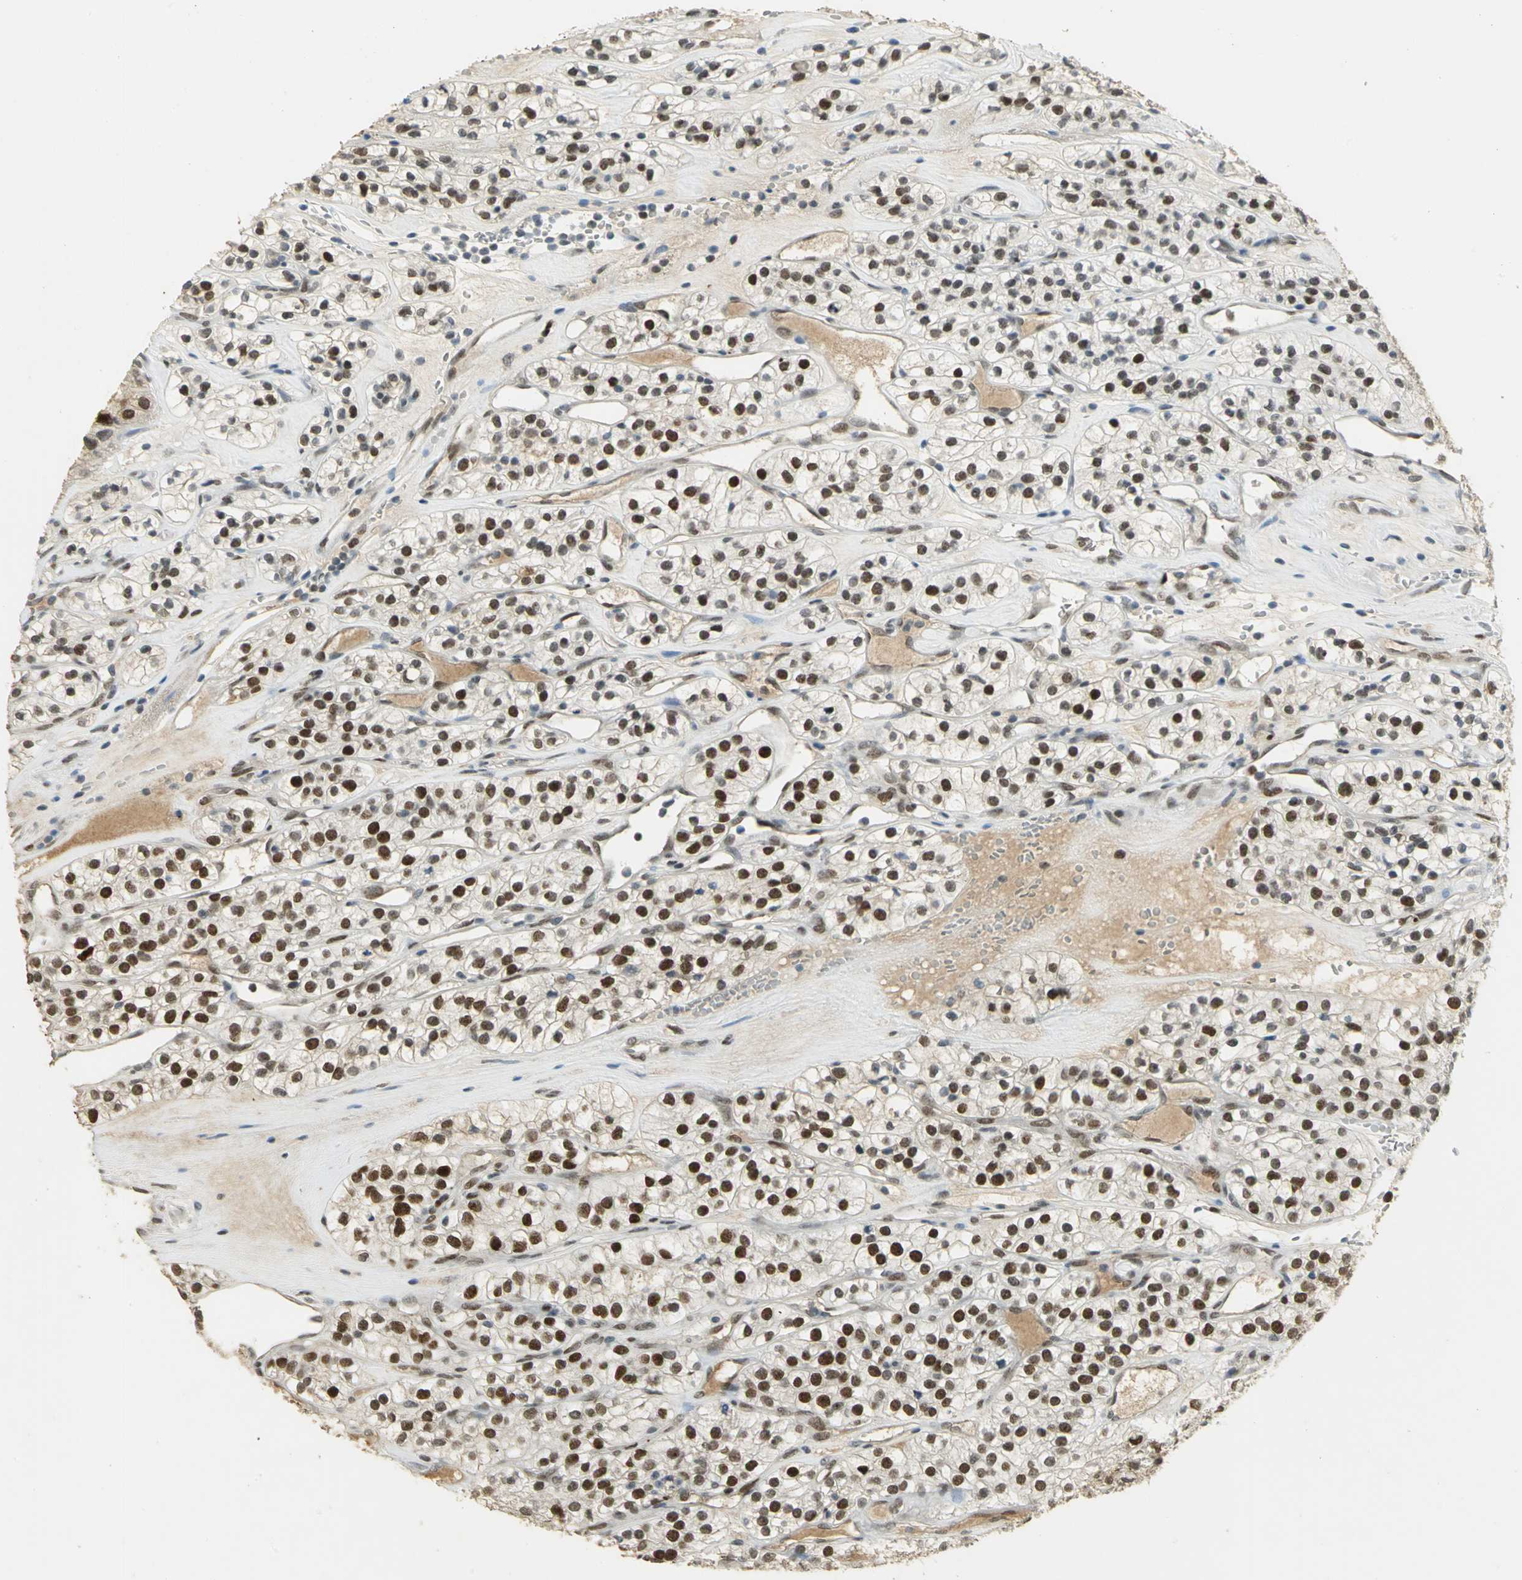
{"staining": {"intensity": "strong", "quantity": "25%-75%", "location": "nuclear"}, "tissue": "renal cancer", "cell_type": "Tumor cells", "image_type": "cancer", "snomed": [{"axis": "morphology", "description": "Adenocarcinoma, NOS"}, {"axis": "topography", "description": "Kidney"}], "caption": "Immunohistochemical staining of human adenocarcinoma (renal) reveals strong nuclear protein staining in about 25%-75% of tumor cells.", "gene": "AK6", "patient": {"sex": "female", "age": 57}}